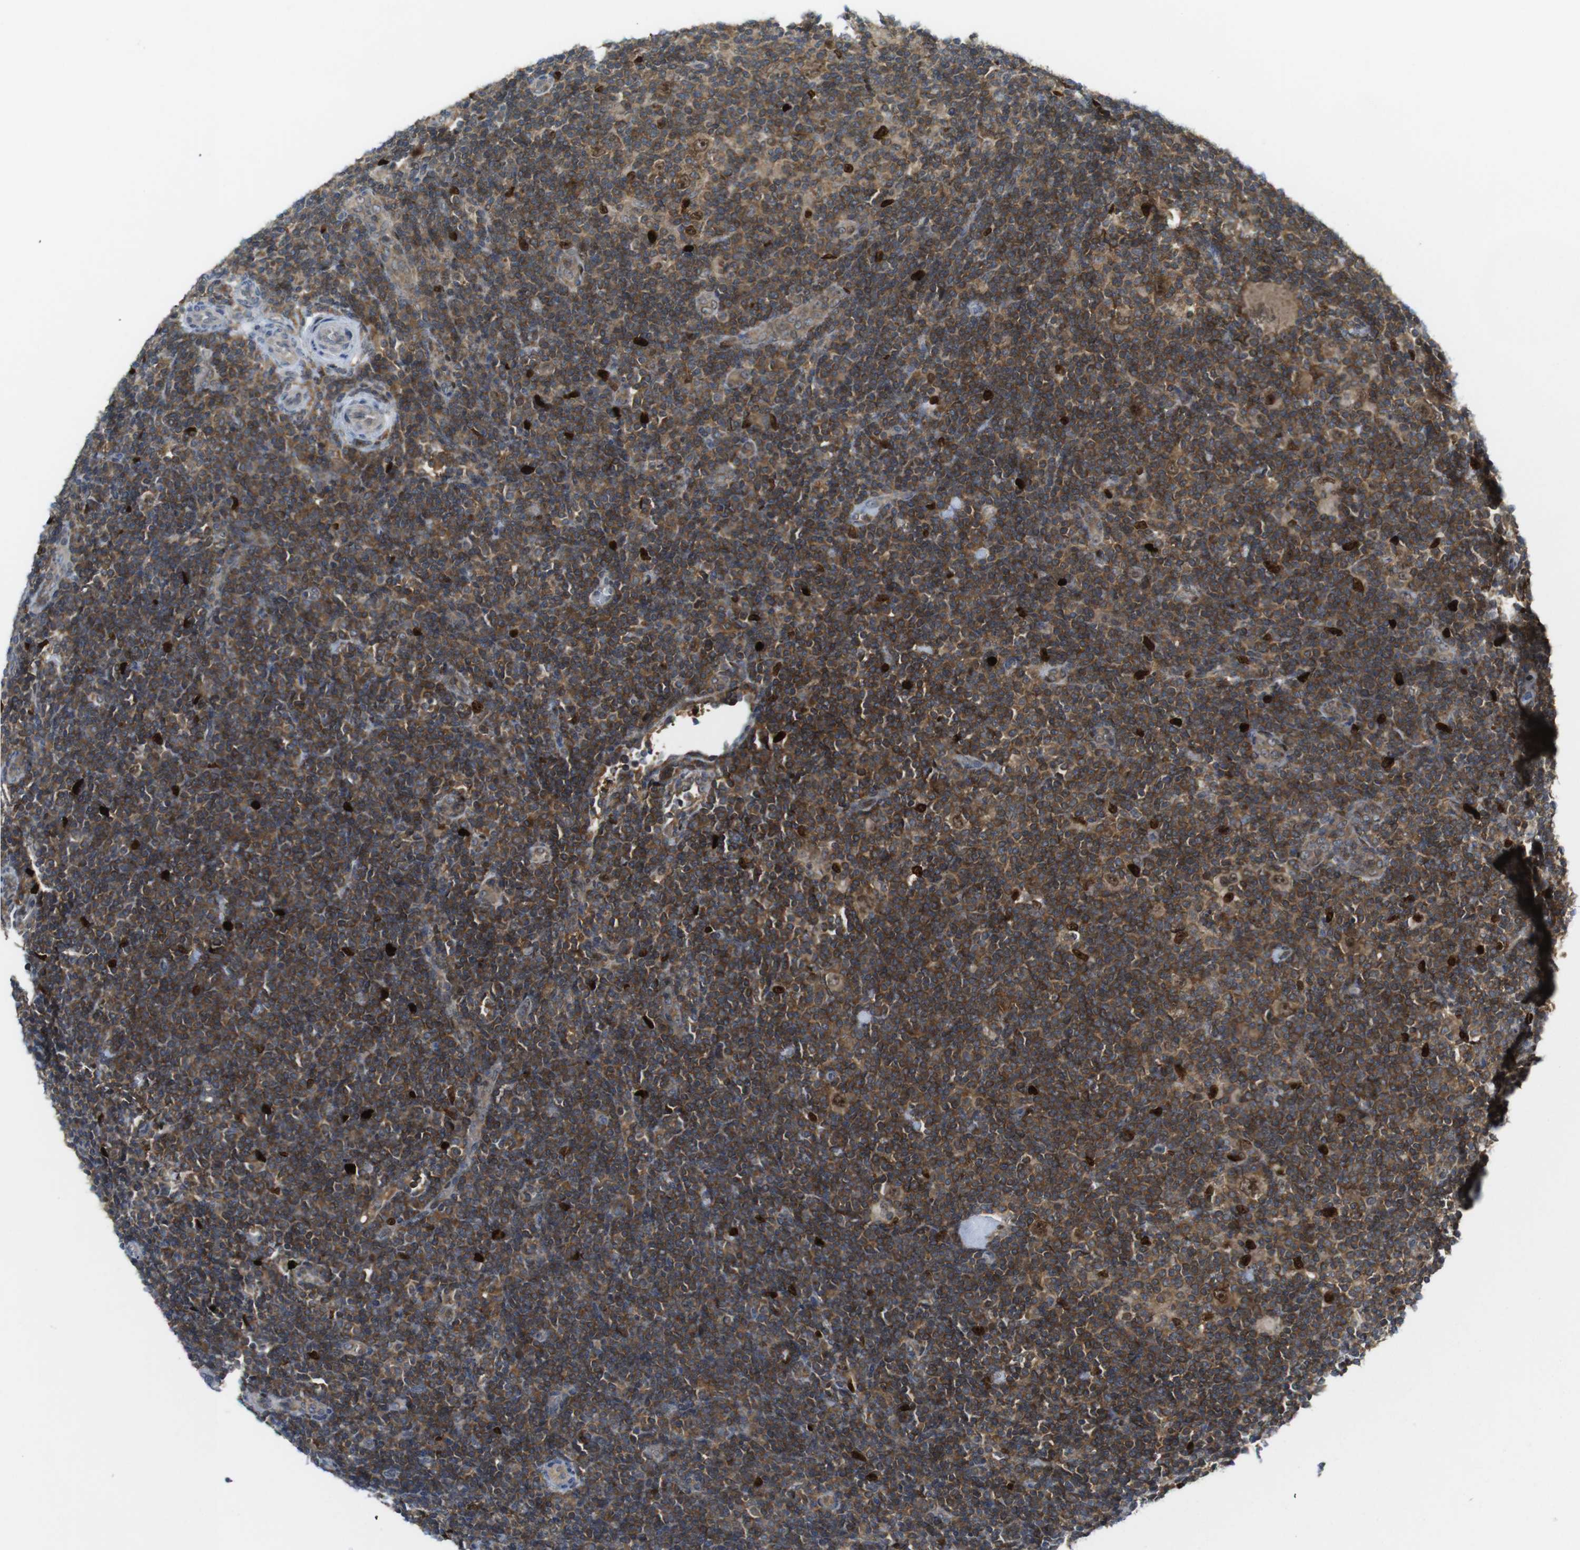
{"staining": {"intensity": "moderate", "quantity": ">75%", "location": "cytoplasmic/membranous,nuclear"}, "tissue": "lymphoma", "cell_type": "Tumor cells", "image_type": "cancer", "snomed": [{"axis": "morphology", "description": "Hodgkin's disease, NOS"}, {"axis": "topography", "description": "Lymph node"}], "caption": "Lymphoma tissue reveals moderate cytoplasmic/membranous and nuclear expression in about >75% of tumor cells", "gene": "RCC1", "patient": {"sex": "female", "age": 57}}